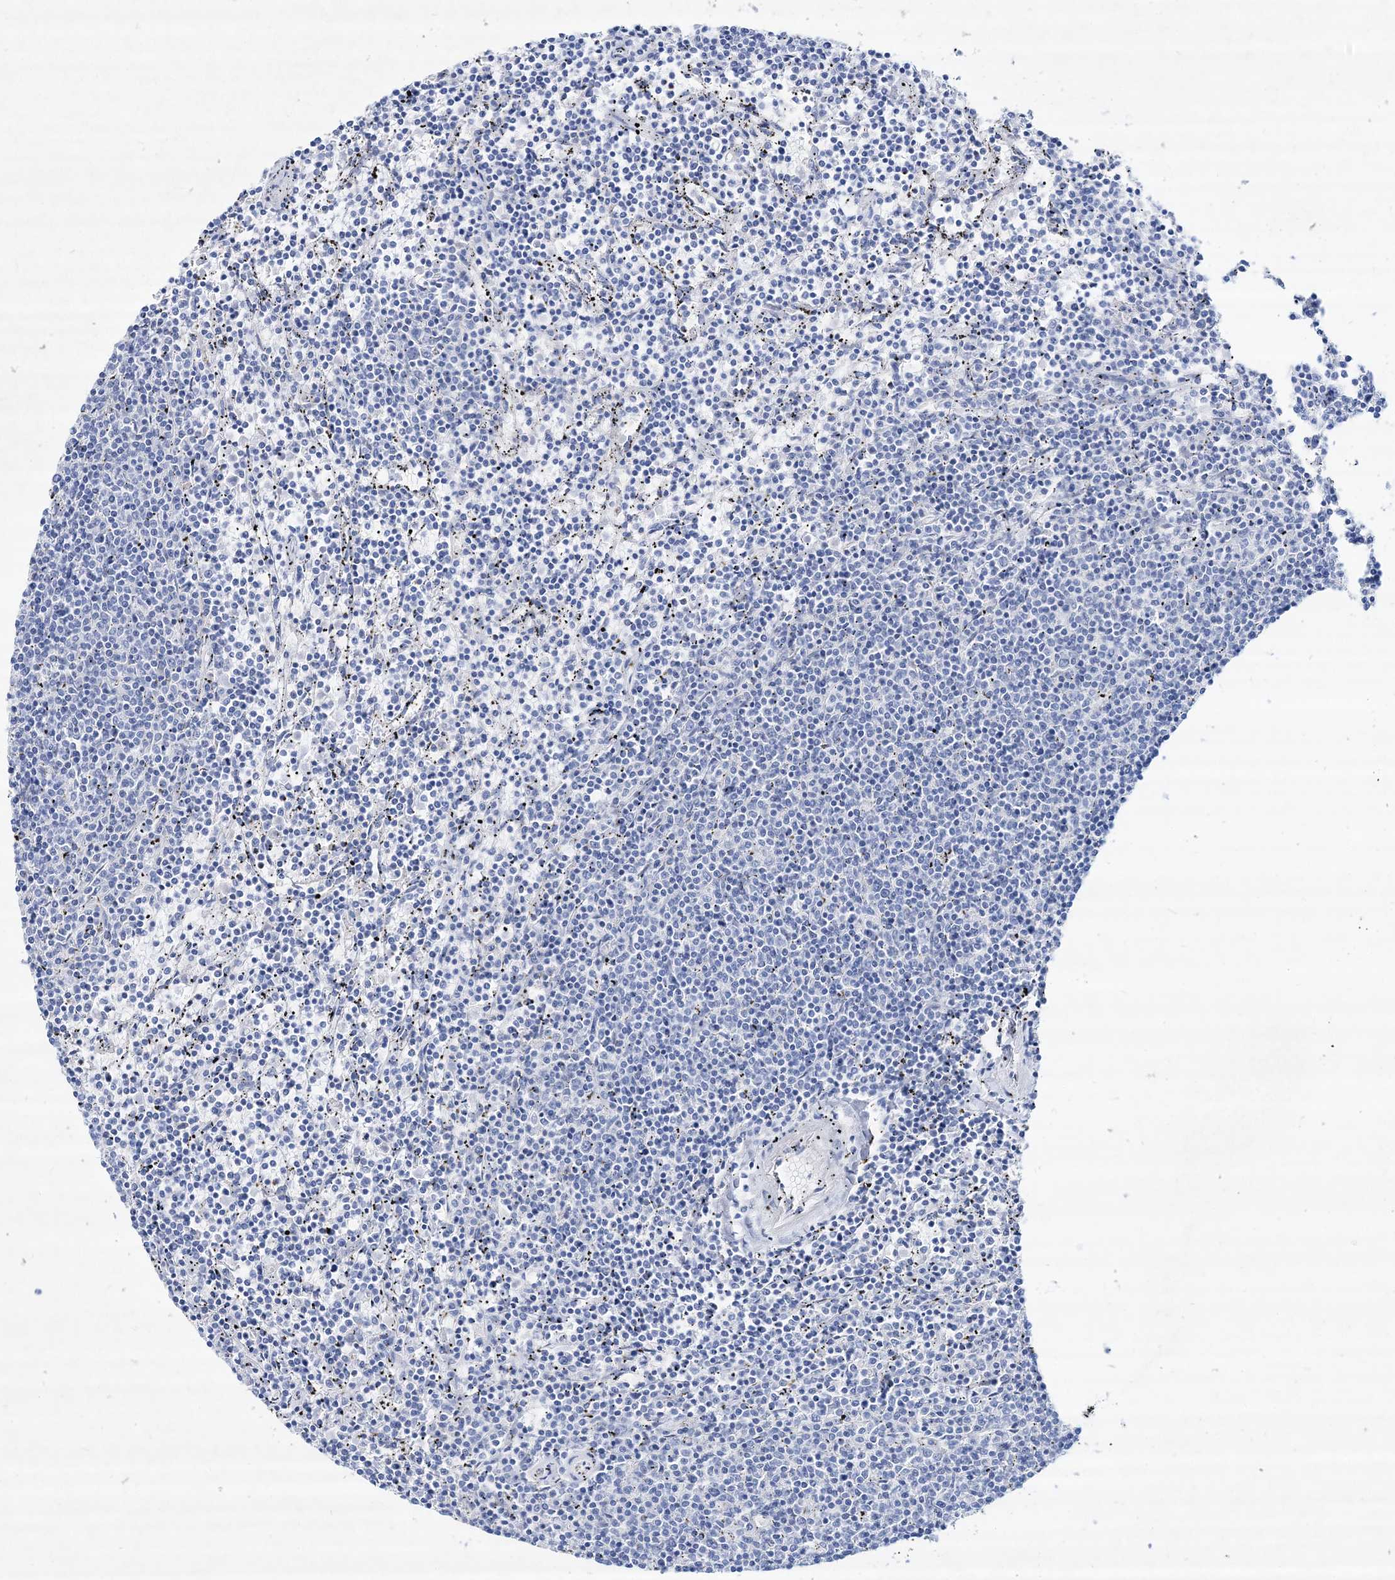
{"staining": {"intensity": "negative", "quantity": "none", "location": "none"}, "tissue": "lymphoma", "cell_type": "Tumor cells", "image_type": "cancer", "snomed": [{"axis": "morphology", "description": "Malignant lymphoma, non-Hodgkin's type, Low grade"}, {"axis": "topography", "description": "Spleen"}], "caption": "Malignant lymphoma, non-Hodgkin's type (low-grade) was stained to show a protein in brown. There is no significant positivity in tumor cells. (Stains: DAB immunohistochemistry with hematoxylin counter stain, Microscopy: brightfield microscopy at high magnification).", "gene": "SPINK7", "patient": {"sex": "female", "age": 50}}